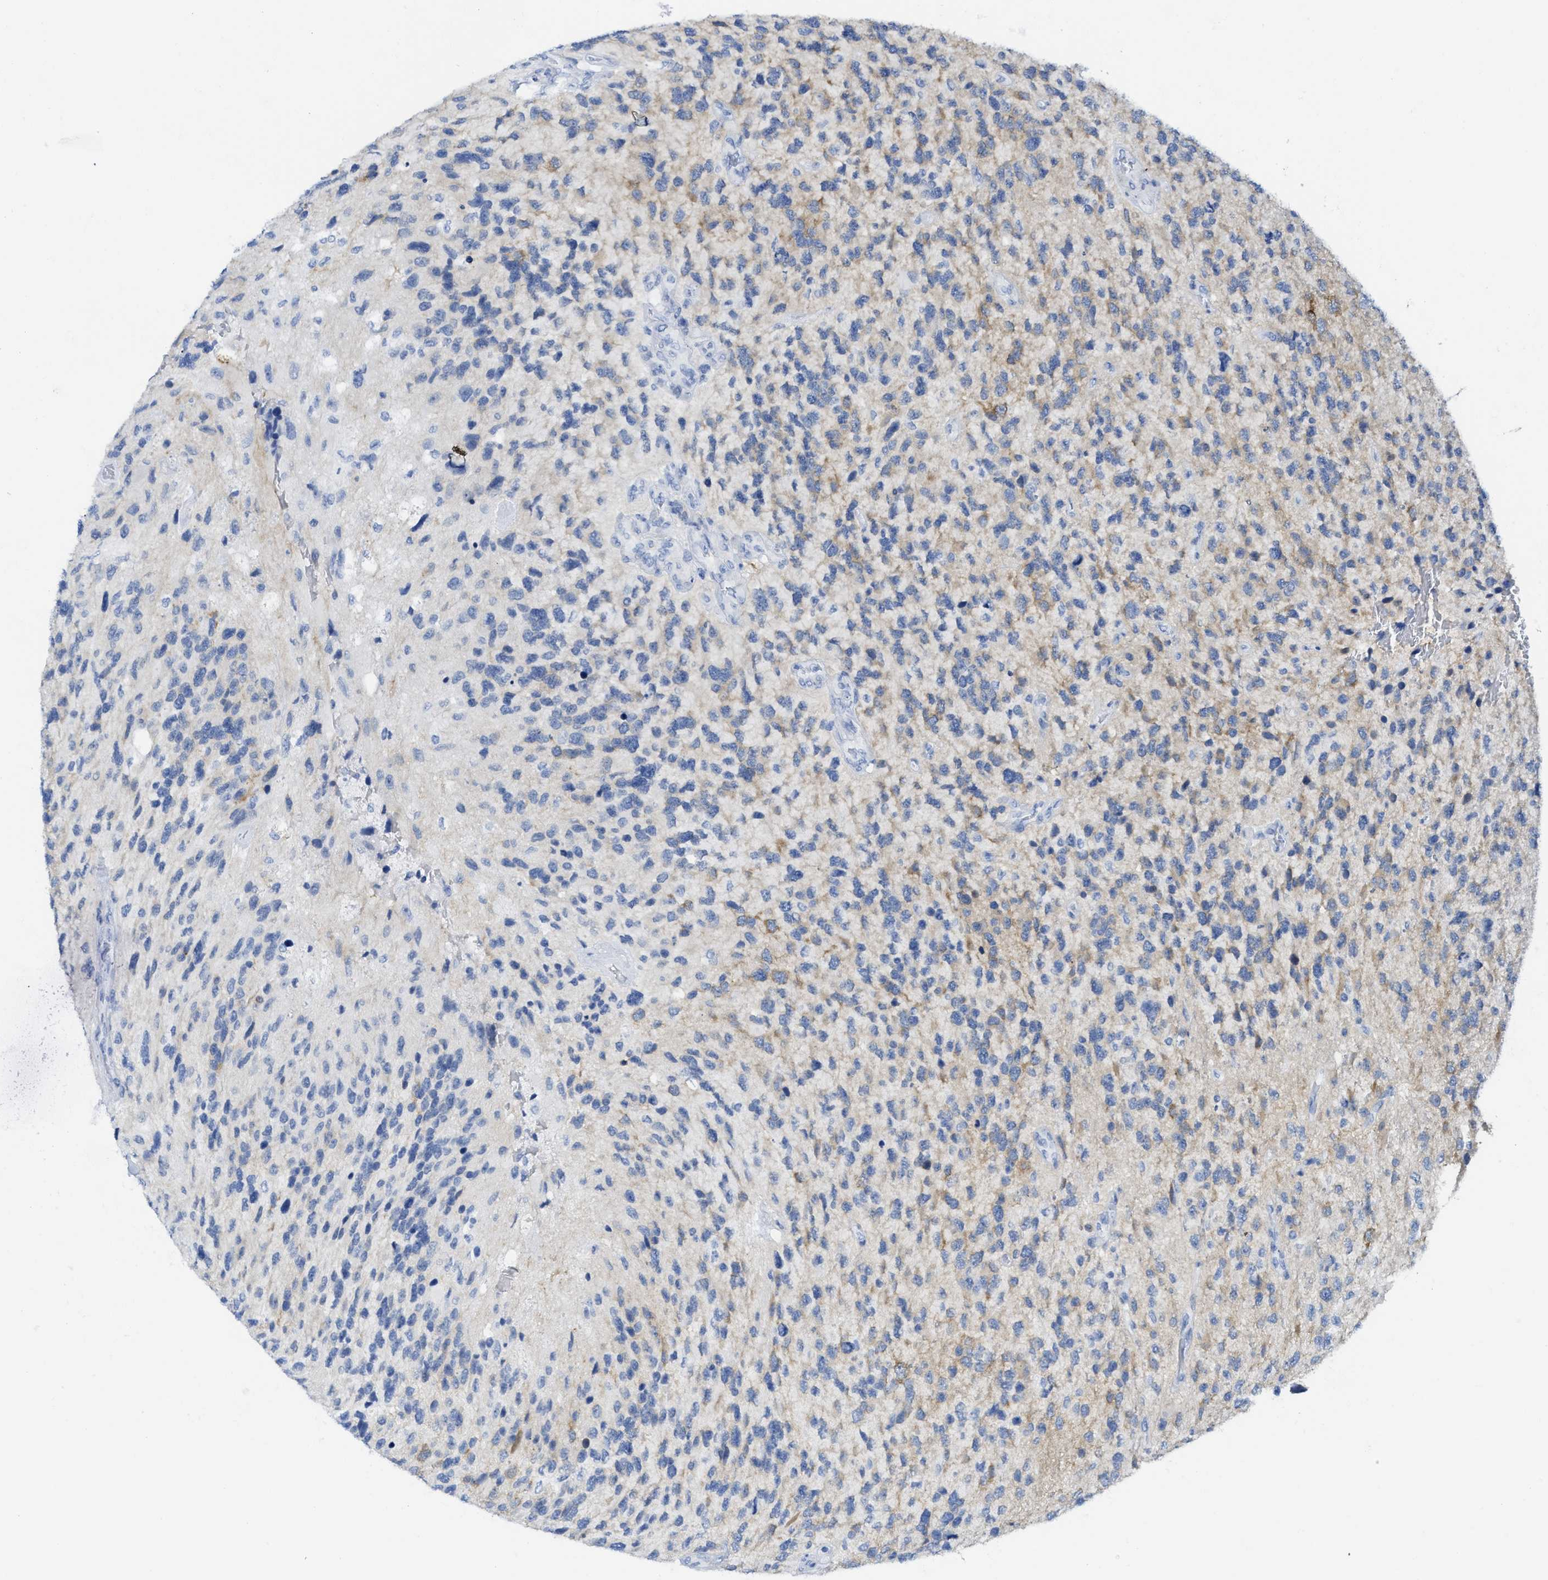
{"staining": {"intensity": "moderate", "quantity": "25%-75%", "location": "cytoplasmic/membranous"}, "tissue": "glioma", "cell_type": "Tumor cells", "image_type": "cancer", "snomed": [{"axis": "morphology", "description": "Glioma, malignant, High grade"}, {"axis": "topography", "description": "Brain"}], "caption": "Glioma tissue demonstrates moderate cytoplasmic/membranous staining in approximately 25%-75% of tumor cells, visualized by immunohistochemistry. The protein of interest is stained brown, and the nuclei are stained in blue (DAB IHC with brightfield microscopy, high magnification).", "gene": "TUB", "patient": {"sex": "female", "age": 58}}